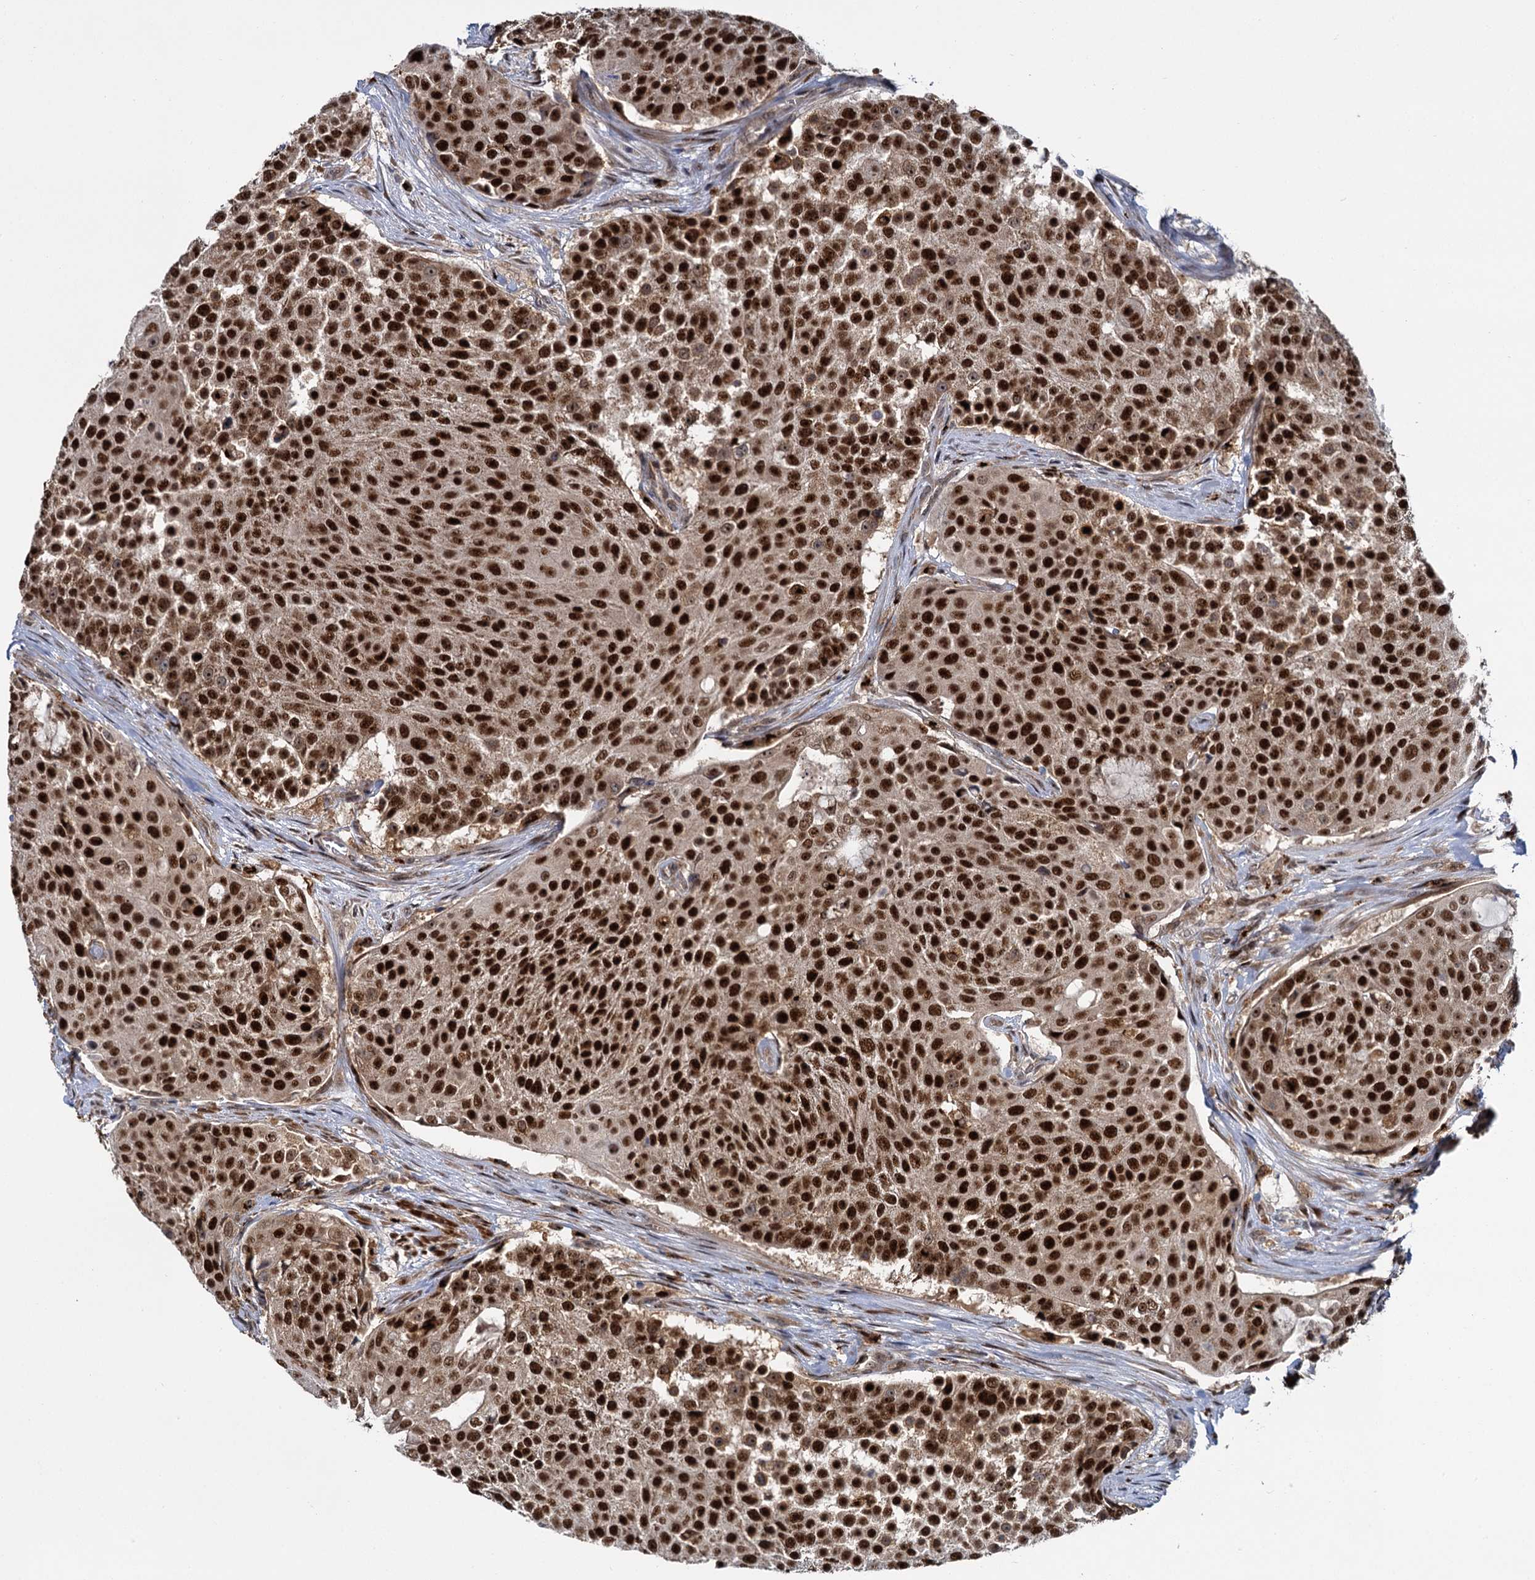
{"staining": {"intensity": "strong", "quantity": ">75%", "location": "nuclear"}, "tissue": "urothelial cancer", "cell_type": "Tumor cells", "image_type": "cancer", "snomed": [{"axis": "morphology", "description": "Urothelial carcinoma, High grade"}, {"axis": "topography", "description": "Urinary bladder"}], "caption": "This is a histology image of immunohistochemistry staining of urothelial carcinoma (high-grade), which shows strong positivity in the nuclear of tumor cells.", "gene": "GAL3ST4", "patient": {"sex": "female", "age": 63}}